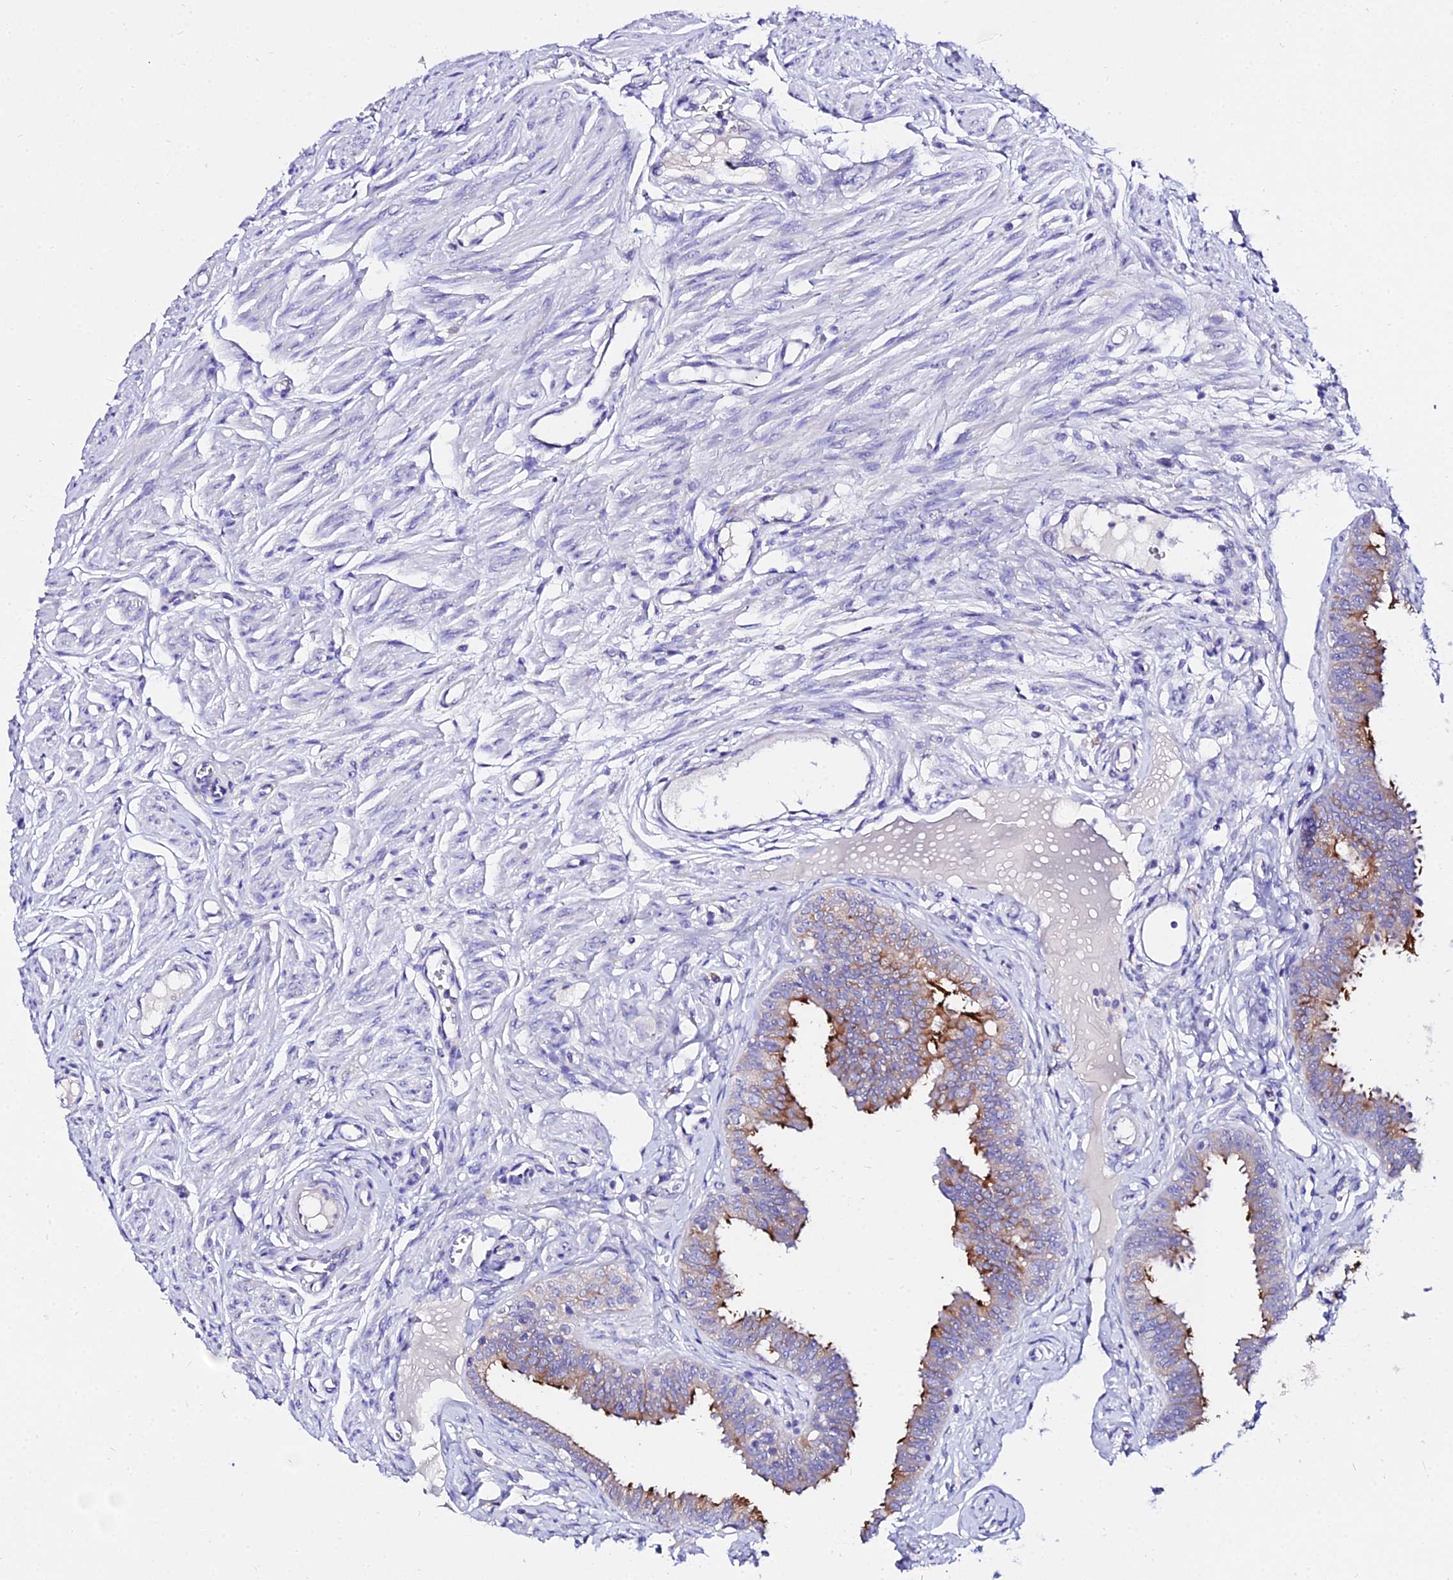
{"staining": {"intensity": "strong", "quantity": ">75%", "location": "cytoplasmic/membranous"}, "tissue": "fallopian tube", "cell_type": "Glandular cells", "image_type": "normal", "snomed": [{"axis": "morphology", "description": "Normal tissue, NOS"}, {"axis": "morphology", "description": "Carcinoma, NOS"}, {"axis": "topography", "description": "Fallopian tube"}, {"axis": "topography", "description": "Ovary"}], "caption": "Benign fallopian tube exhibits strong cytoplasmic/membranous positivity in approximately >75% of glandular cells, visualized by immunohistochemistry.", "gene": "TUBA1A", "patient": {"sex": "female", "age": 59}}